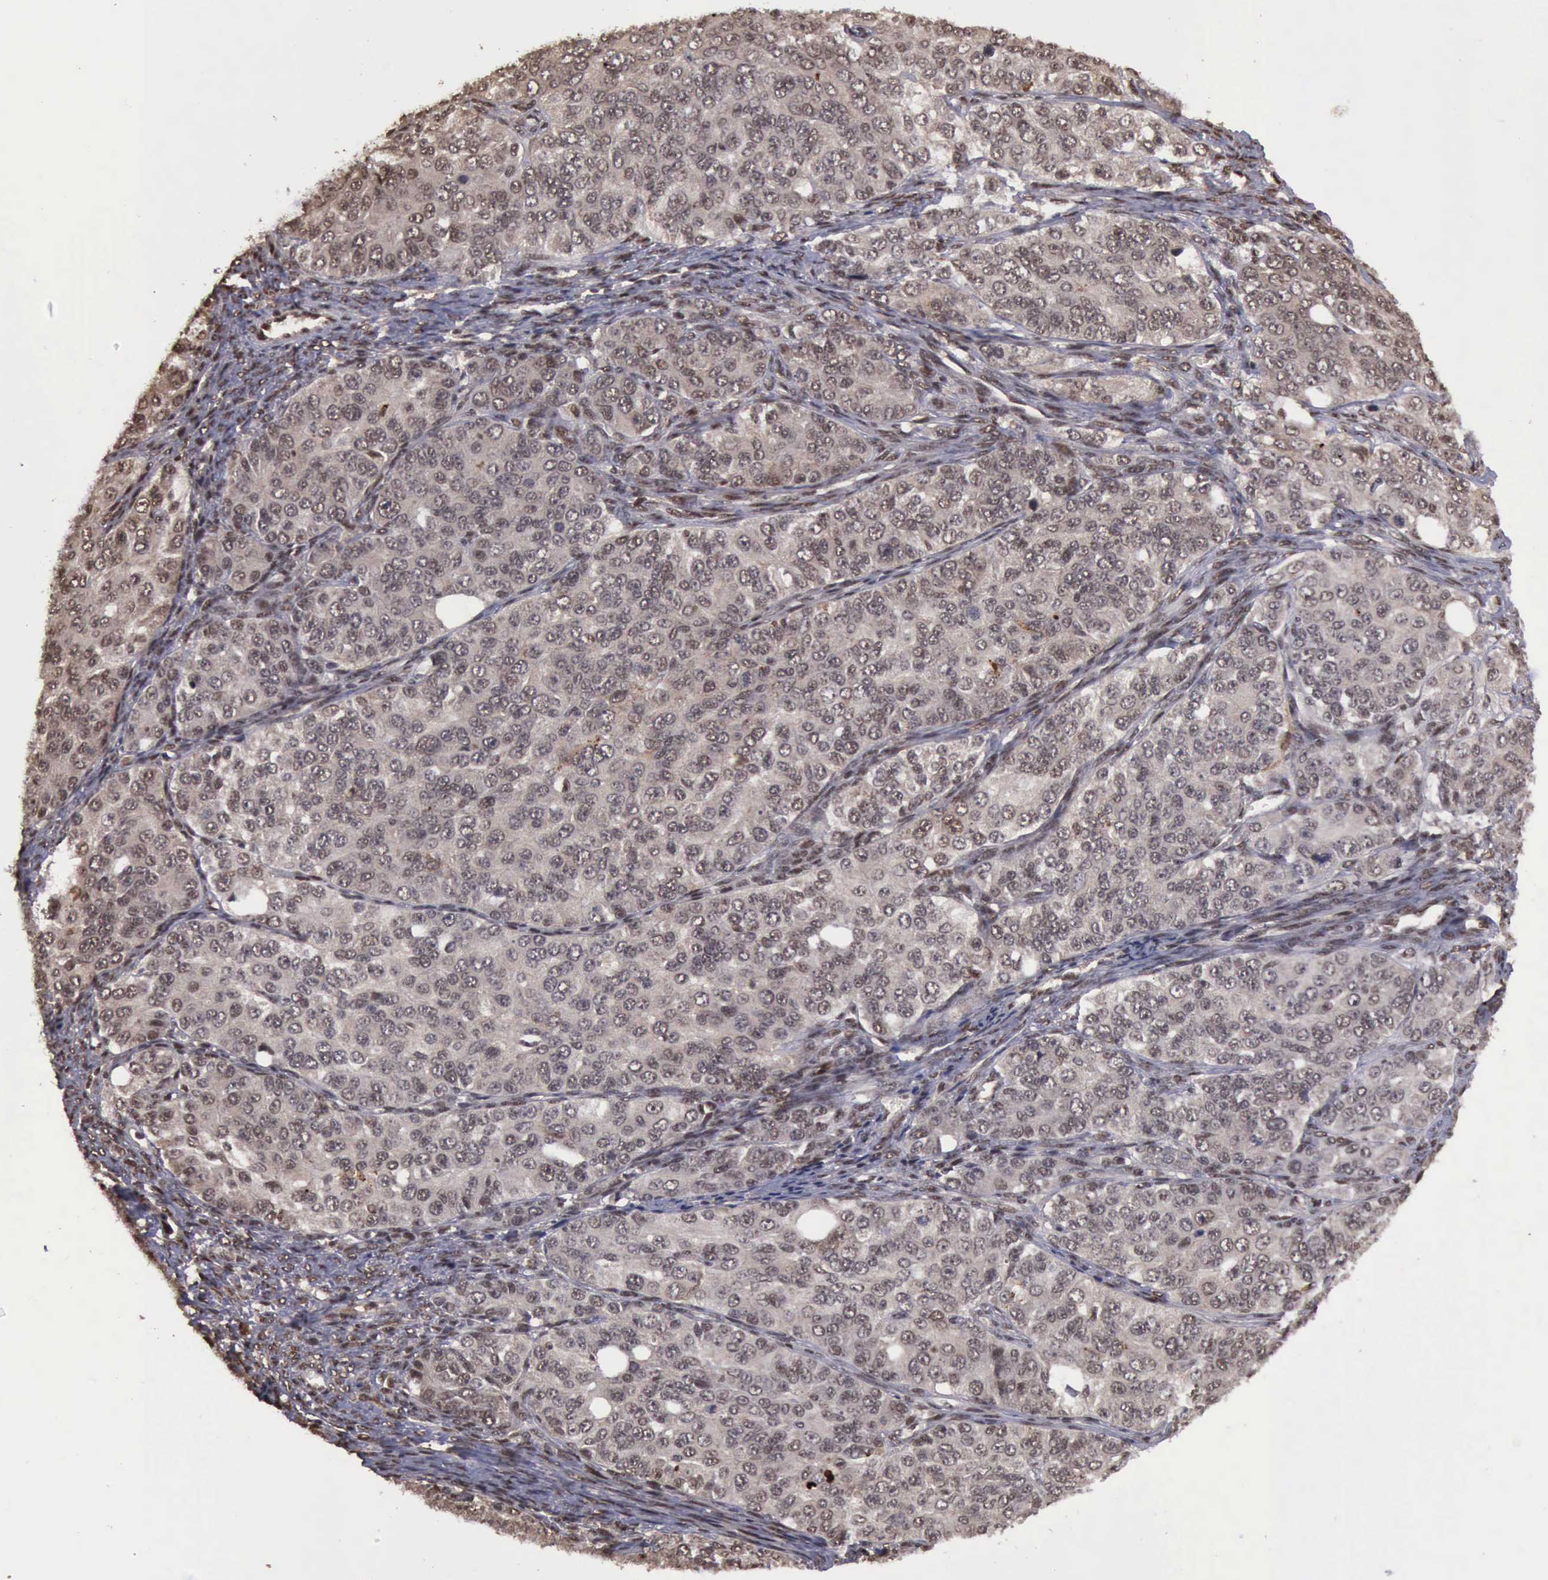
{"staining": {"intensity": "moderate", "quantity": ">75%", "location": "cytoplasmic/membranous,nuclear"}, "tissue": "ovarian cancer", "cell_type": "Tumor cells", "image_type": "cancer", "snomed": [{"axis": "morphology", "description": "Carcinoma, endometroid"}, {"axis": "topography", "description": "Ovary"}], "caption": "Immunohistochemistry (IHC) (DAB (3,3'-diaminobenzidine)) staining of ovarian cancer (endometroid carcinoma) shows moderate cytoplasmic/membranous and nuclear protein expression in about >75% of tumor cells.", "gene": "TRMT2A", "patient": {"sex": "female", "age": 51}}